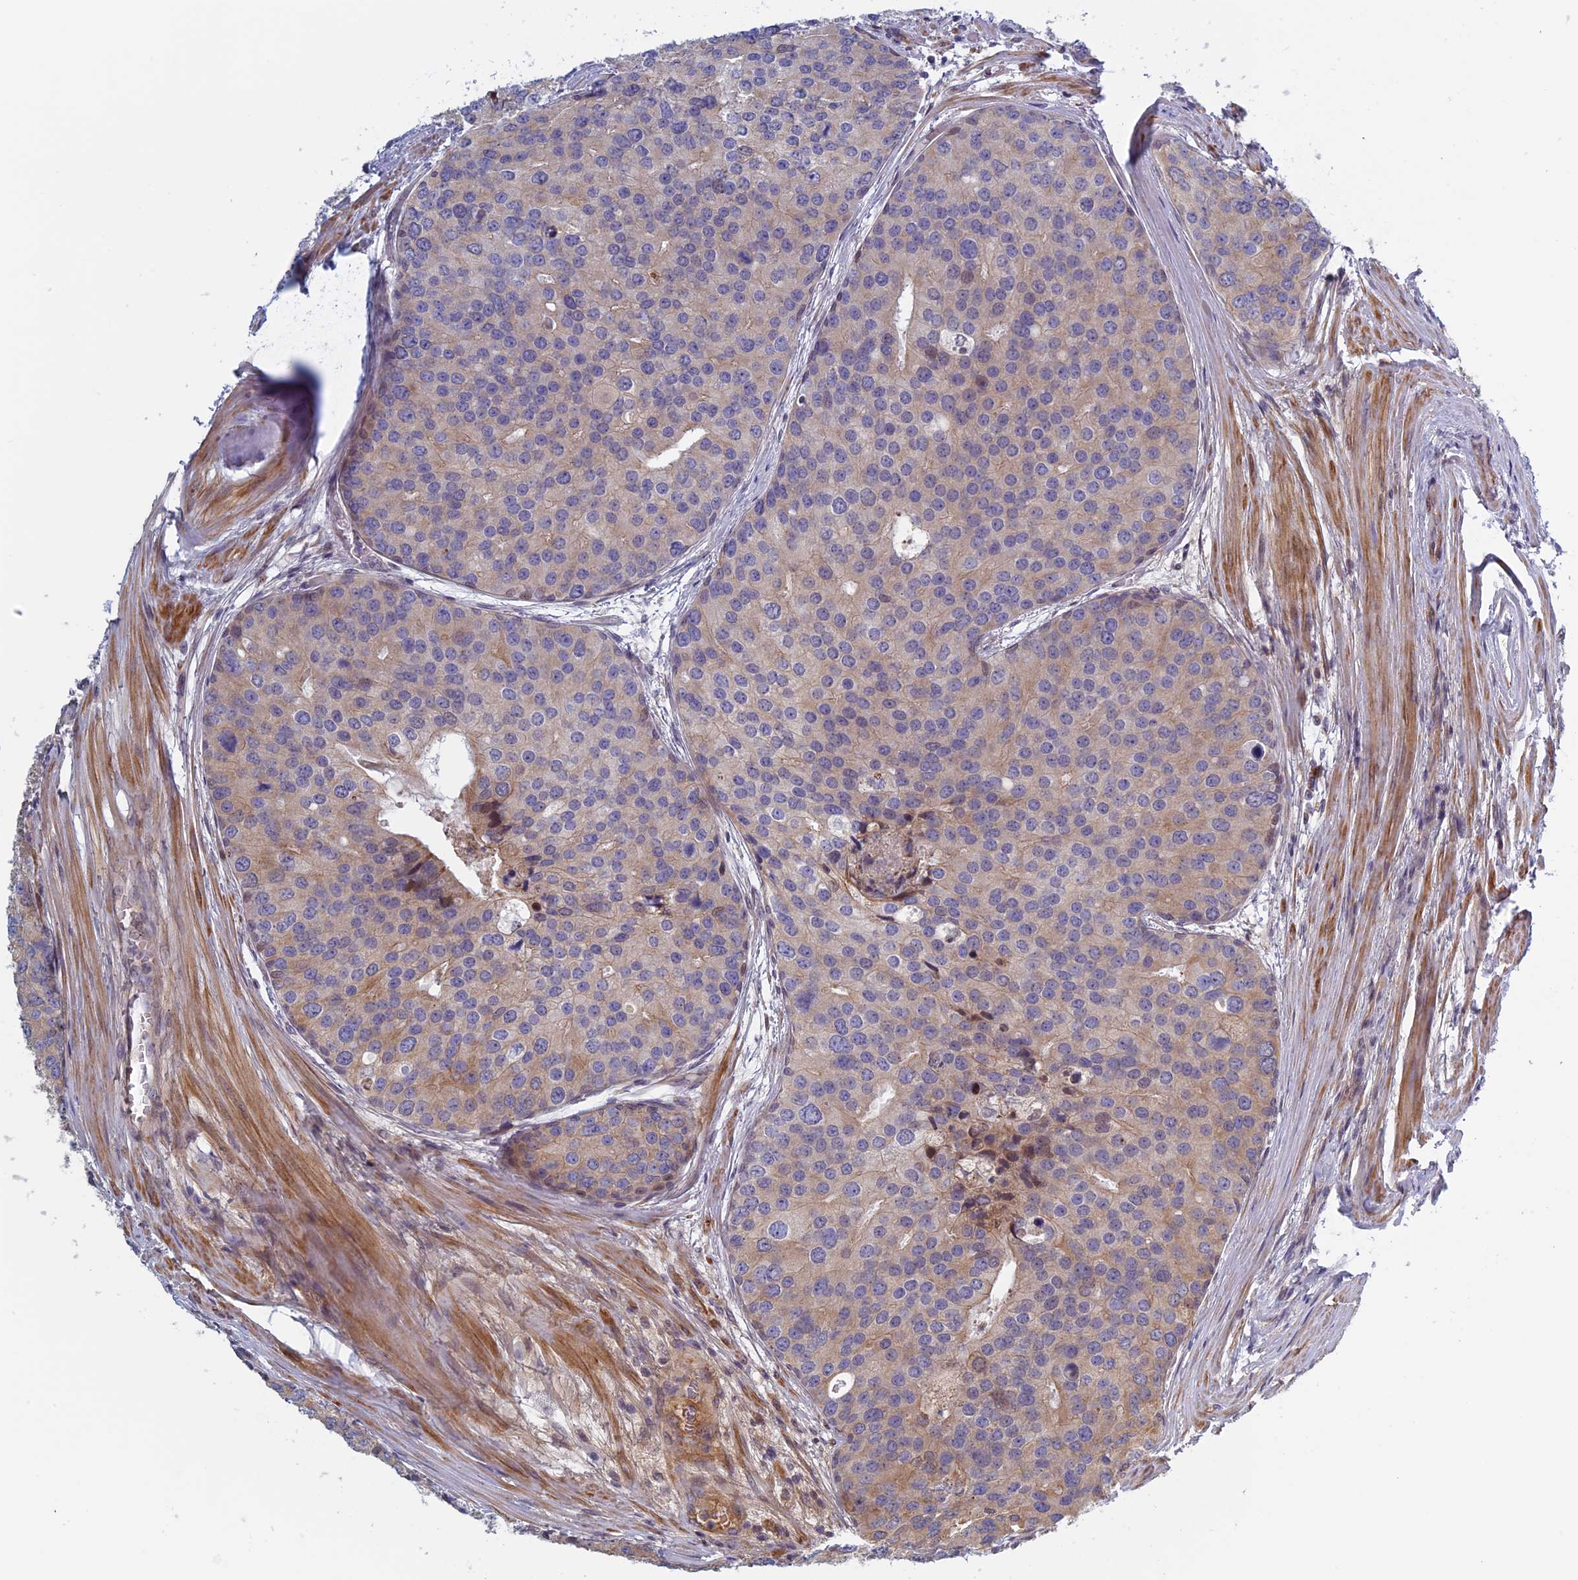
{"staining": {"intensity": "moderate", "quantity": "<25%", "location": "cytoplasmic/membranous"}, "tissue": "prostate cancer", "cell_type": "Tumor cells", "image_type": "cancer", "snomed": [{"axis": "morphology", "description": "Adenocarcinoma, High grade"}, {"axis": "topography", "description": "Prostate"}], "caption": "A brown stain shows moderate cytoplasmic/membranous staining of a protein in prostate cancer (high-grade adenocarcinoma) tumor cells.", "gene": "FADS1", "patient": {"sex": "male", "age": 62}}